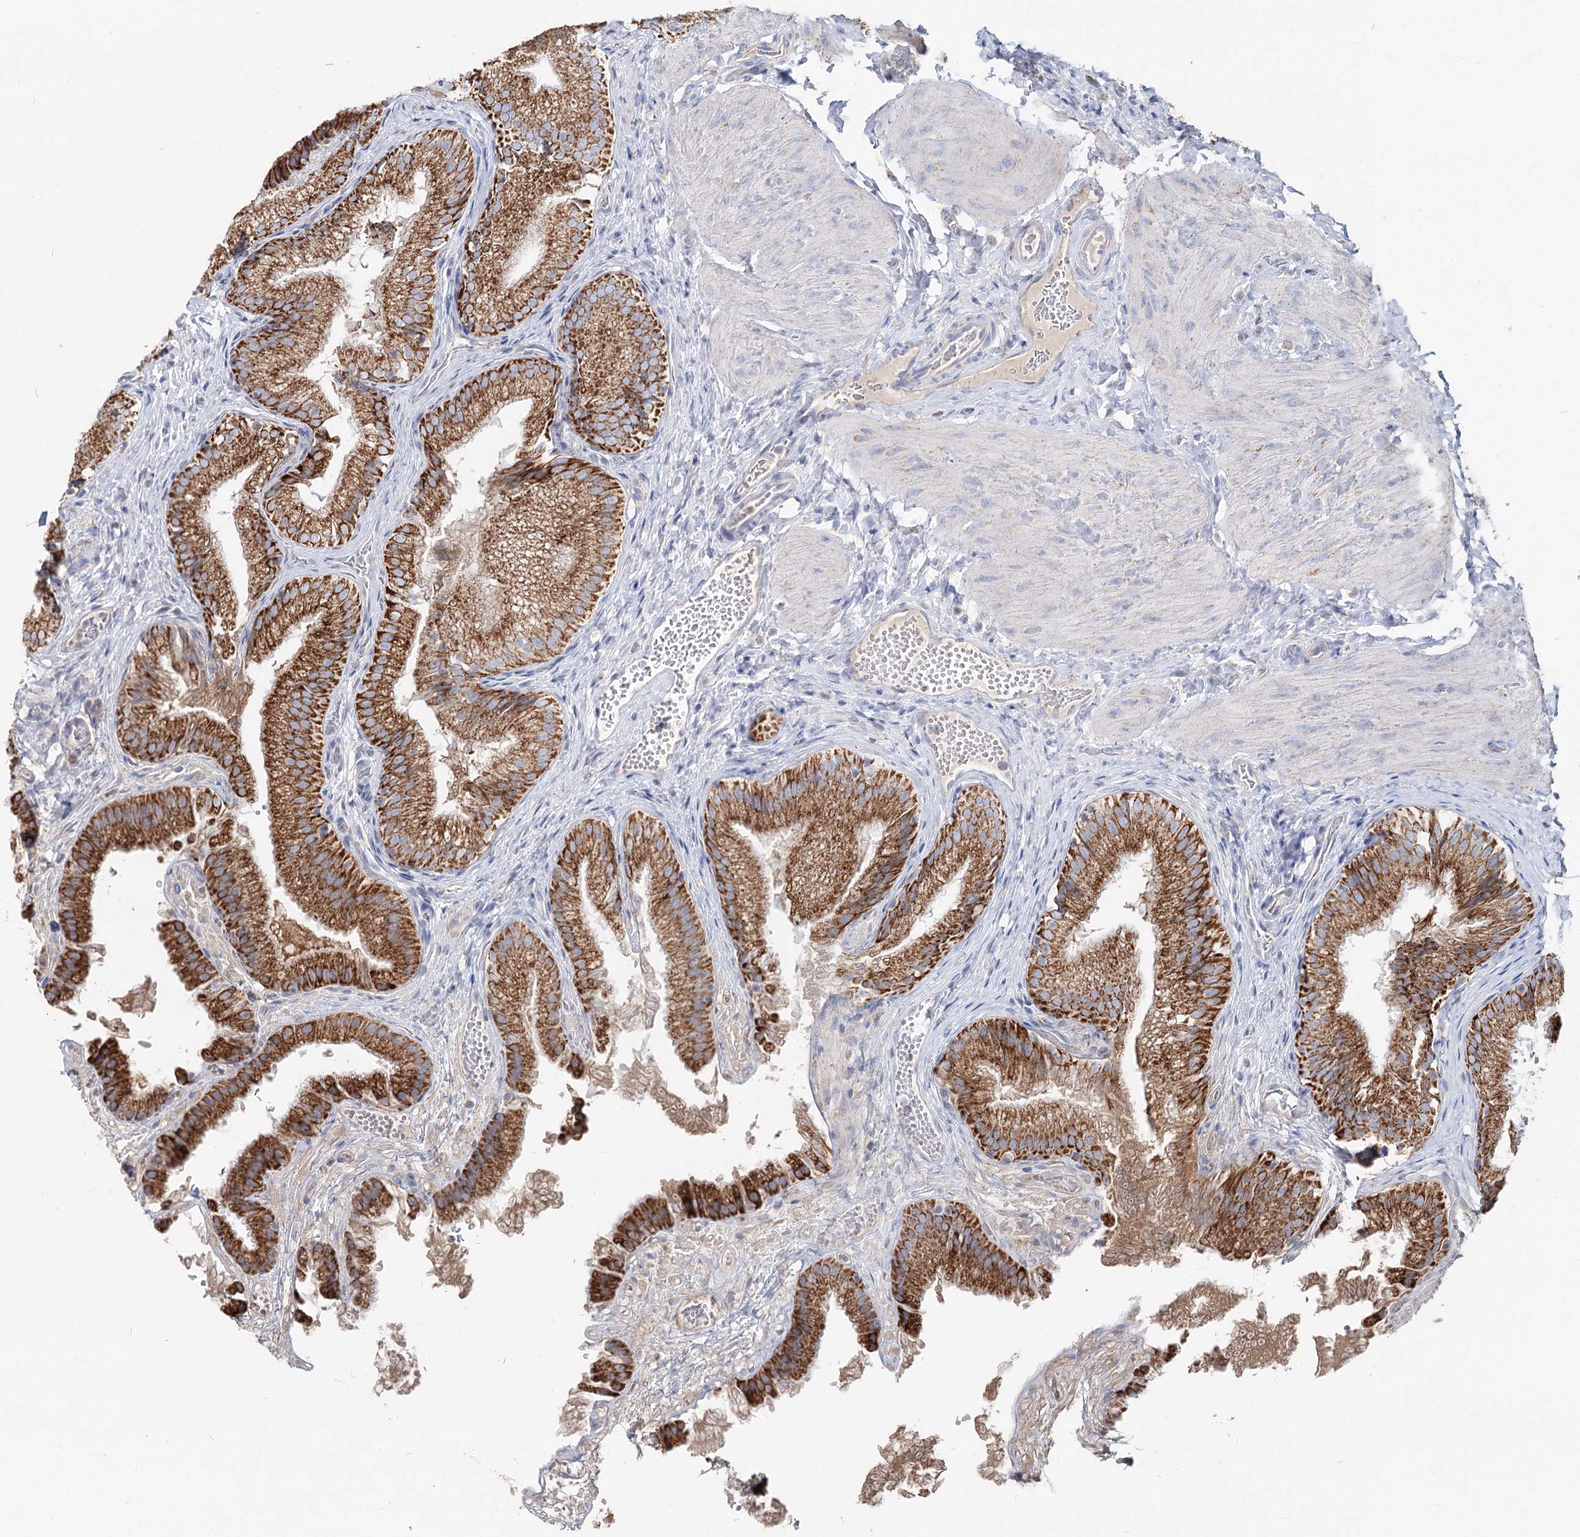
{"staining": {"intensity": "strong", "quantity": ">75%", "location": "cytoplasmic/membranous"}, "tissue": "gallbladder", "cell_type": "Glandular cells", "image_type": "normal", "snomed": [{"axis": "morphology", "description": "Normal tissue, NOS"}, {"axis": "topography", "description": "Gallbladder"}], "caption": "Immunohistochemical staining of benign gallbladder displays high levels of strong cytoplasmic/membranous staining in approximately >75% of glandular cells. The protein of interest is shown in brown color, while the nuclei are stained blue.", "gene": "MCCC2", "patient": {"sex": "female", "age": 30}}